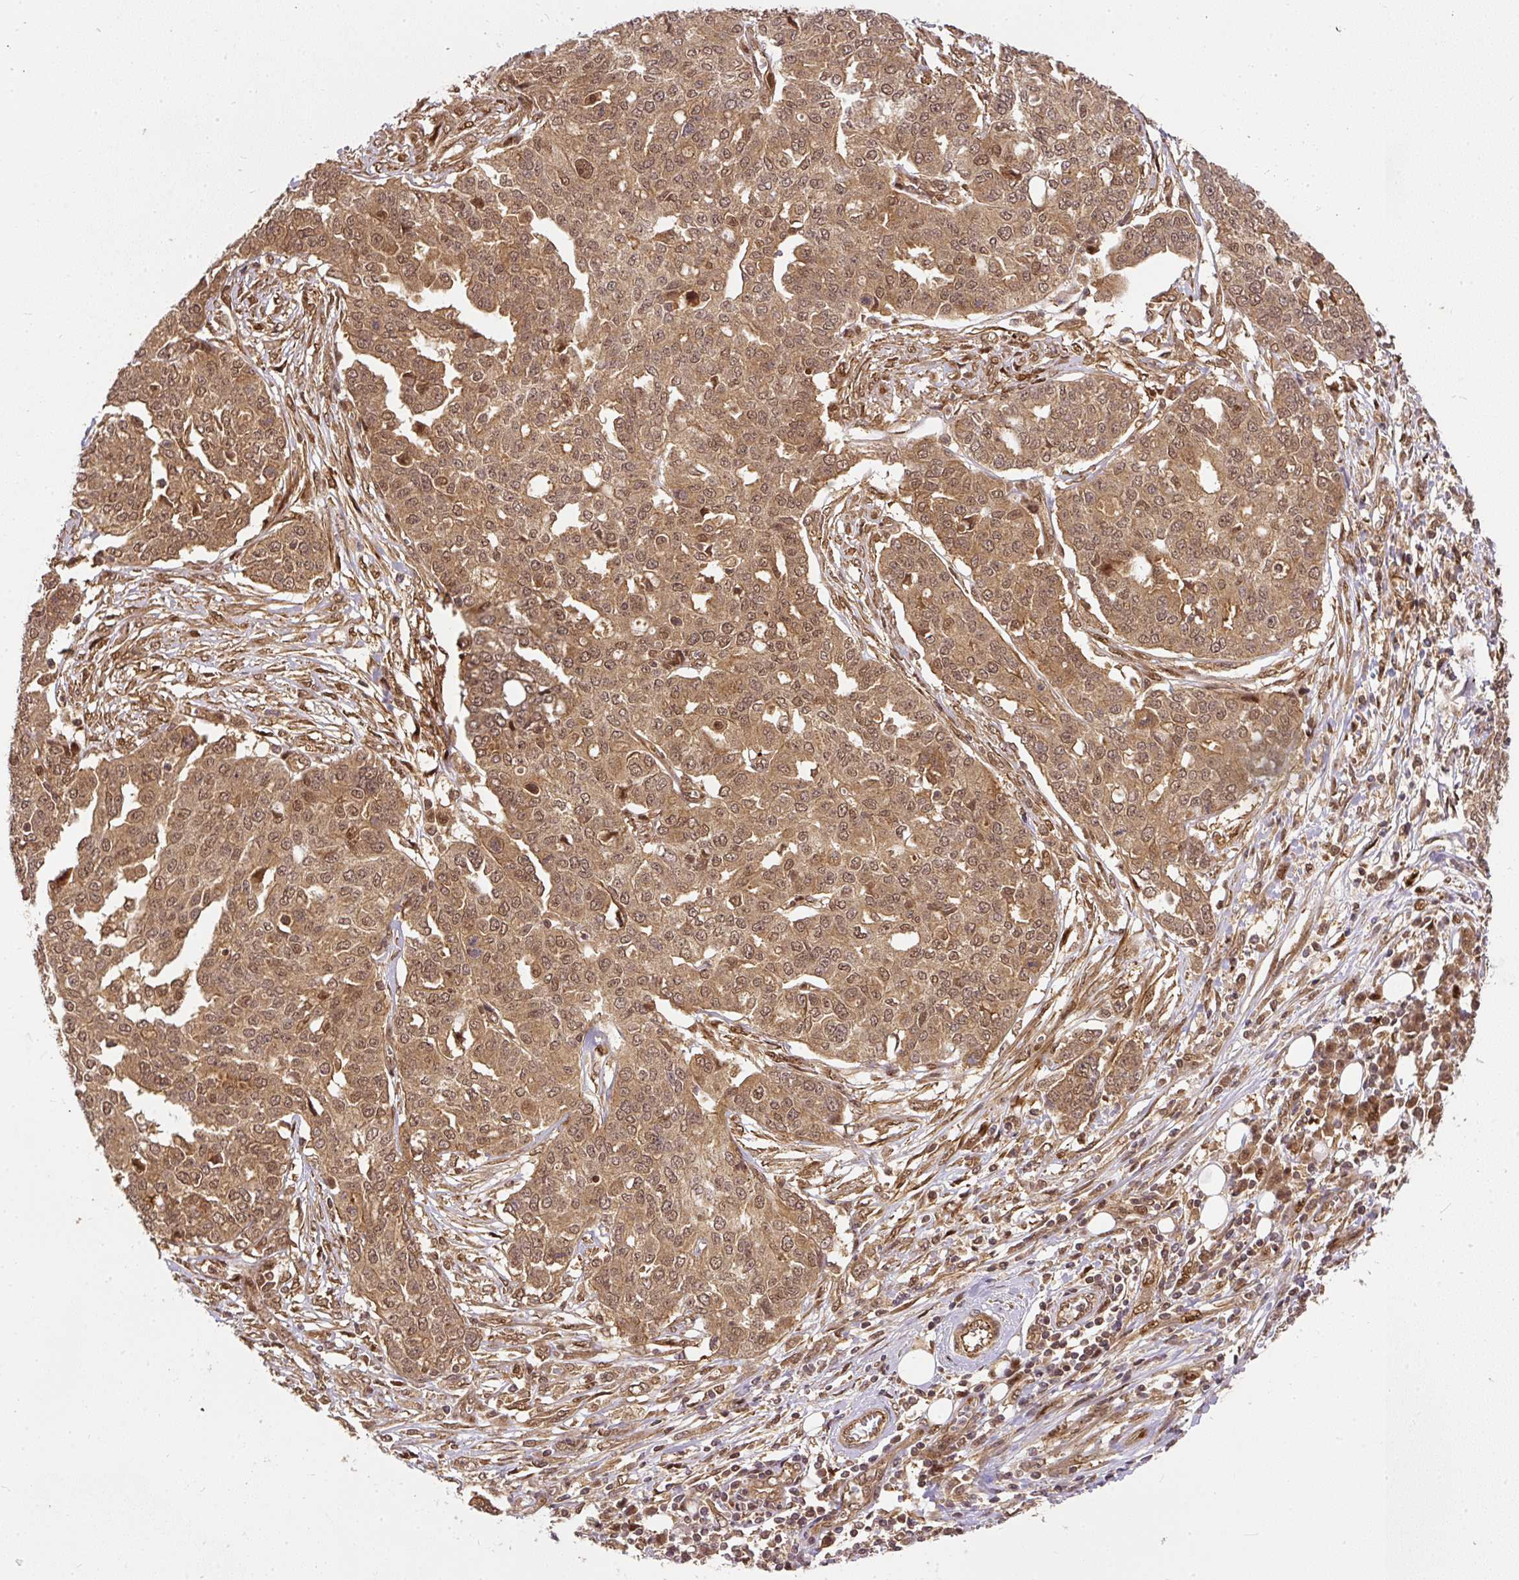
{"staining": {"intensity": "moderate", "quantity": ">75%", "location": "cytoplasmic/membranous,nuclear"}, "tissue": "ovarian cancer", "cell_type": "Tumor cells", "image_type": "cancer", "snomed": [{"axis": "morphology", "description": "Cystadenocarcinoma, serous, NOS"}, {"axis": "topography", "description": "Soft tissue"}, {"axis": "topography", "description": "Ovary"}], "caption": "About >75% of tumor cells in human serous cystadenocarcinoma (ovarian) exhibit moderate cytoplasmic/membranous and nuclear protein positivity as visualized by brown immunohistochemical staining.", "gene": "PSMD1", "patient": {"sex": "female", "age": 57}}